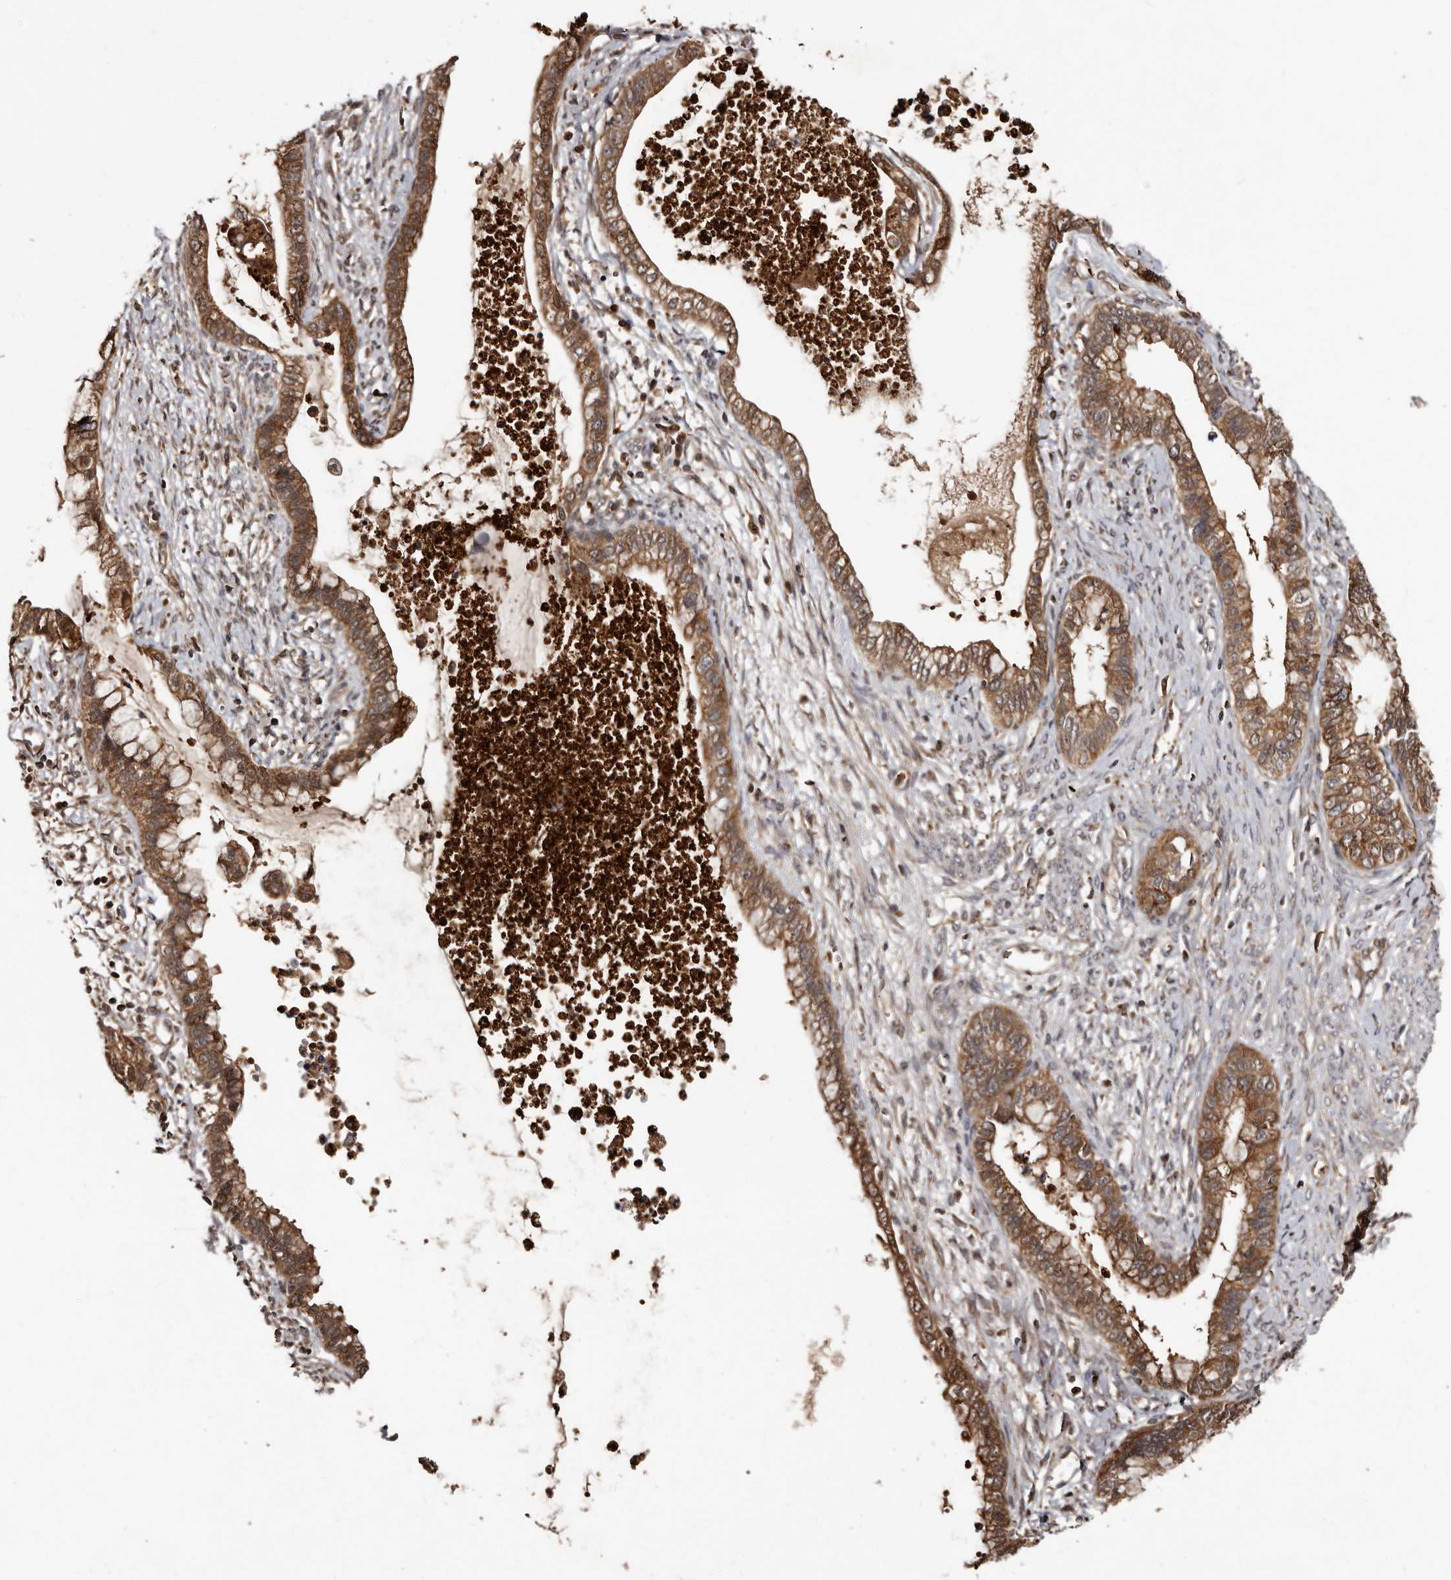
{"staining": {"intensity": "moderate", "quantity": ">75%", "location": "cytoplasmic/membranous"}, "tissue": "cervical cancer", "cell_type": "Tumor cells", "image_type": "cancer", "snomed": [{"axis": "morphology", "description": "Adenocarcinoma, NOS"}, {"axis": "topography", "description": "Cervix"}], "caption": "This micrograph exhibits immunohistochemistry (IHC) staining of adenocarcinoma (cervical), with medium moderate cytoplasmic/membranous positivity in approximately >75% of tumor cells.", "gene": "BAX", "patient": {"sex": "female", "age": 44}}